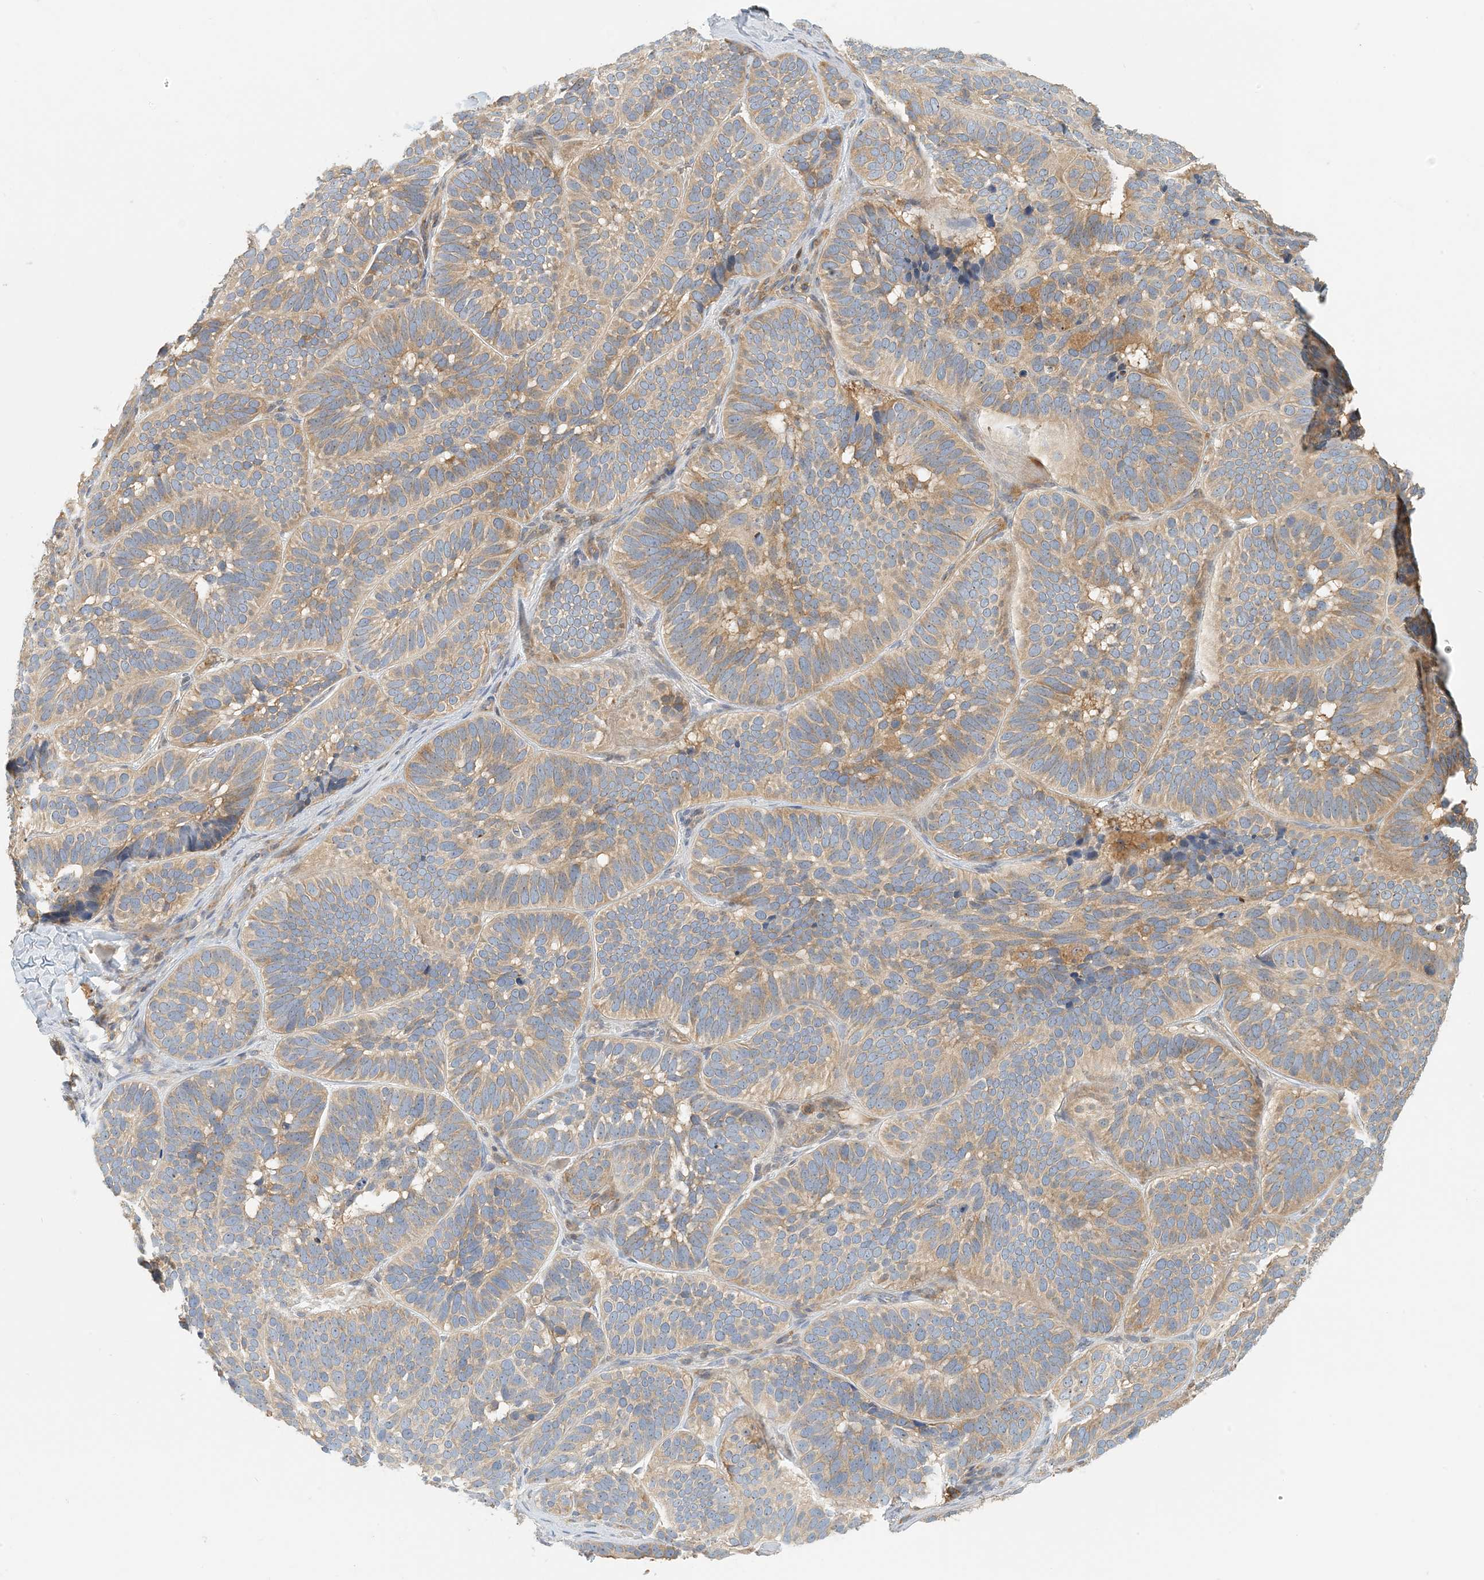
{"staining": {"intensity": "weak", "quantity": "25%-75%", "location": "cytoplasmic/membranous"}, "tissue": "skin cancer", "cell_type": "Tumor cells", "image_type": "cancer", "snomed": [{"axis": "morphology", "description": "Basal cell carcinoma"}, {"axis": "topography", "description": "Skin"}], "caption": "About 25%-75% of tumor cells in skin cancer exhibit weak cytoplasmic/membranous protein positivity as visualized by brown immunohistochemical staining.", "gene": "COLEC11", "patient": {"sex": "male", "age": 62}}